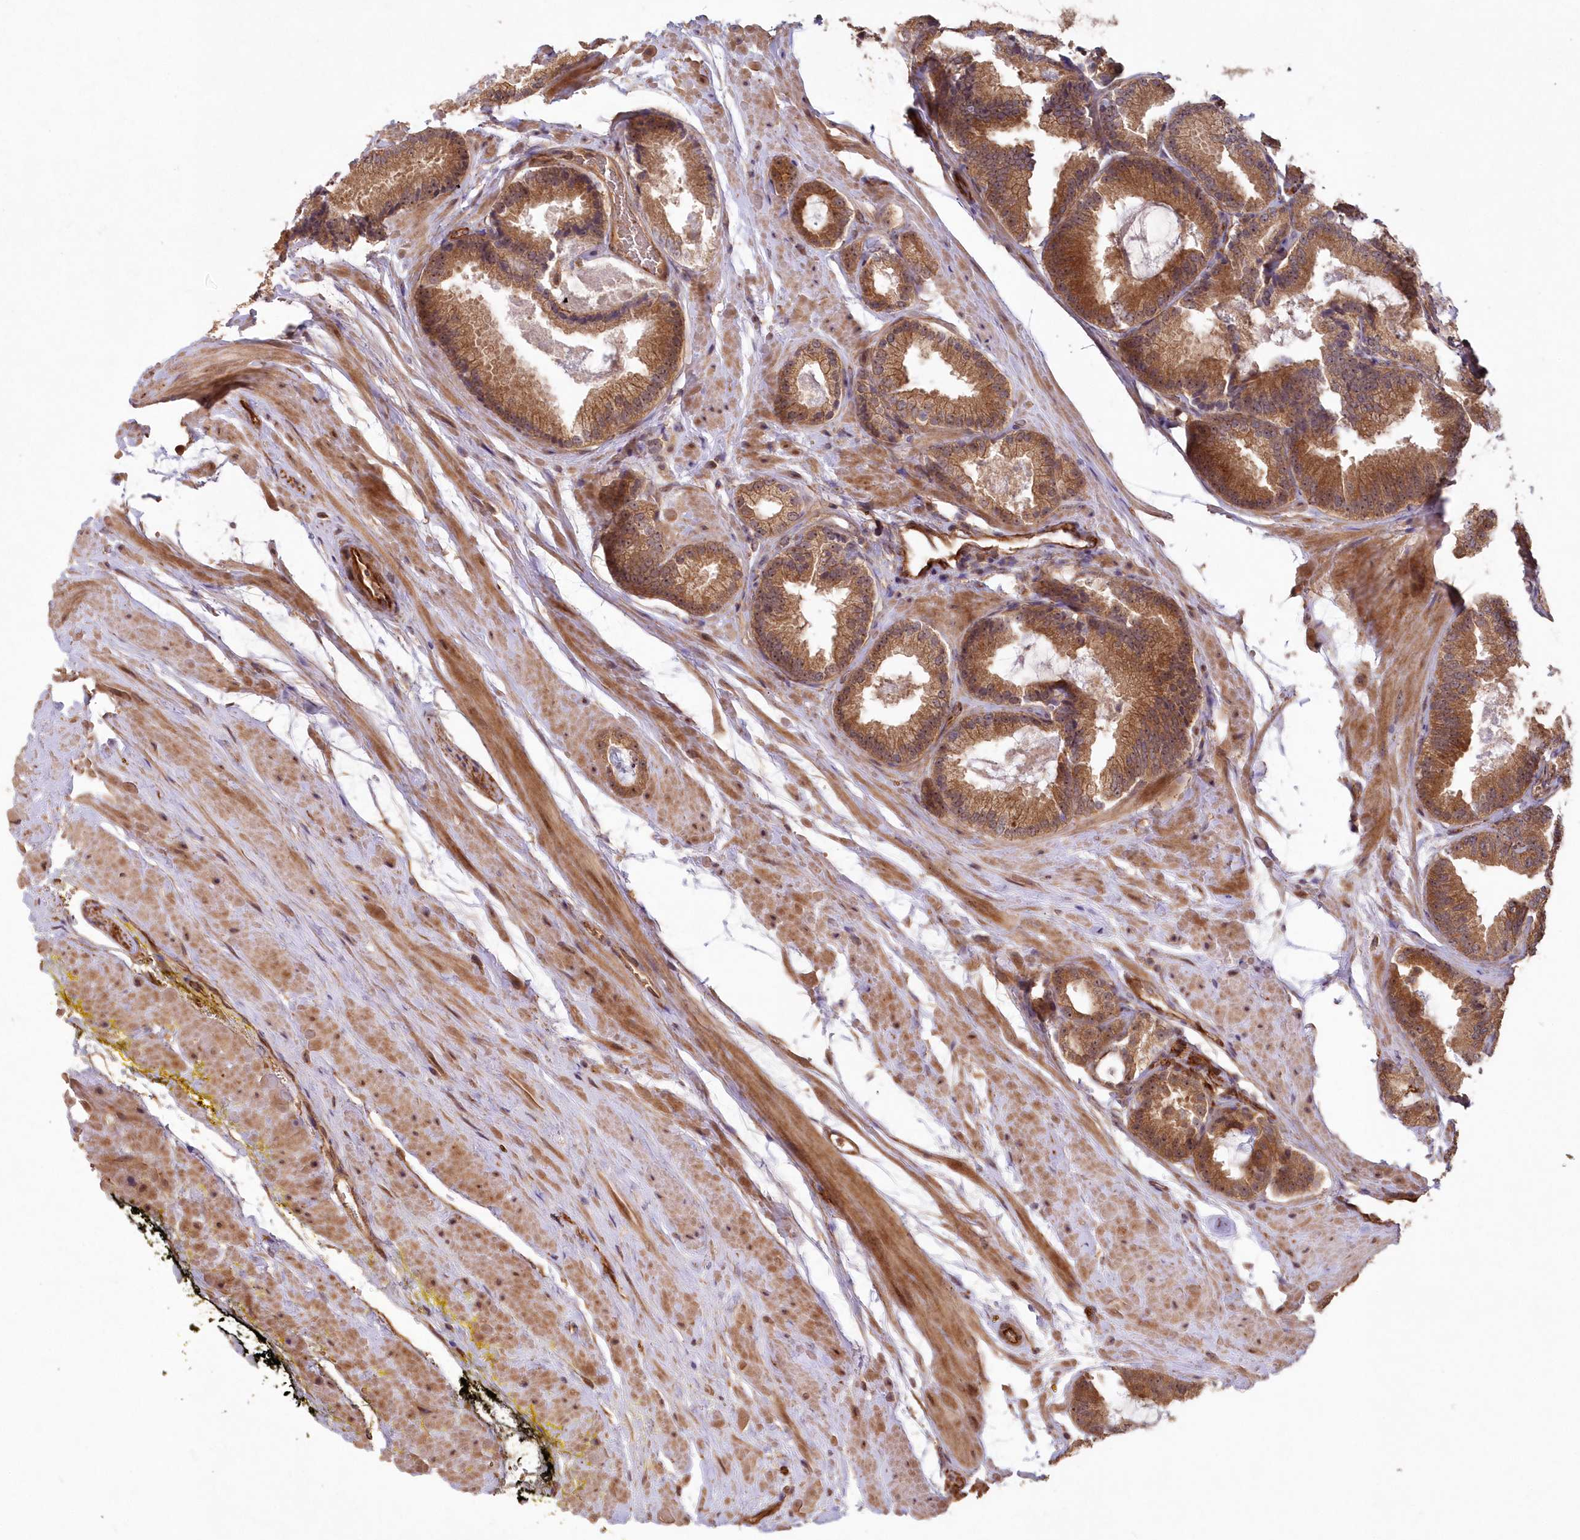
{"staining": {"intensity": "strong", "quantity": ">75%", "location": "cytoplasmic/membranous"}, "tissue": "prostate cancer", "cell_type": "Tumor cells", "image_type": "cancer", "snomed": [{"axis": "morphology", "description": "Adenocarcinoma, Low grade"}, {"axis": "topography", "description": "Prostate"}], "caption": "Prostate cancer stained for a protein (brown) displays strong cytoplasmic/membranous positive positivity in approximately >75% of tumor cells.", "gene": "HYCC2", "patient": {"sex": "male", "age": 71}}